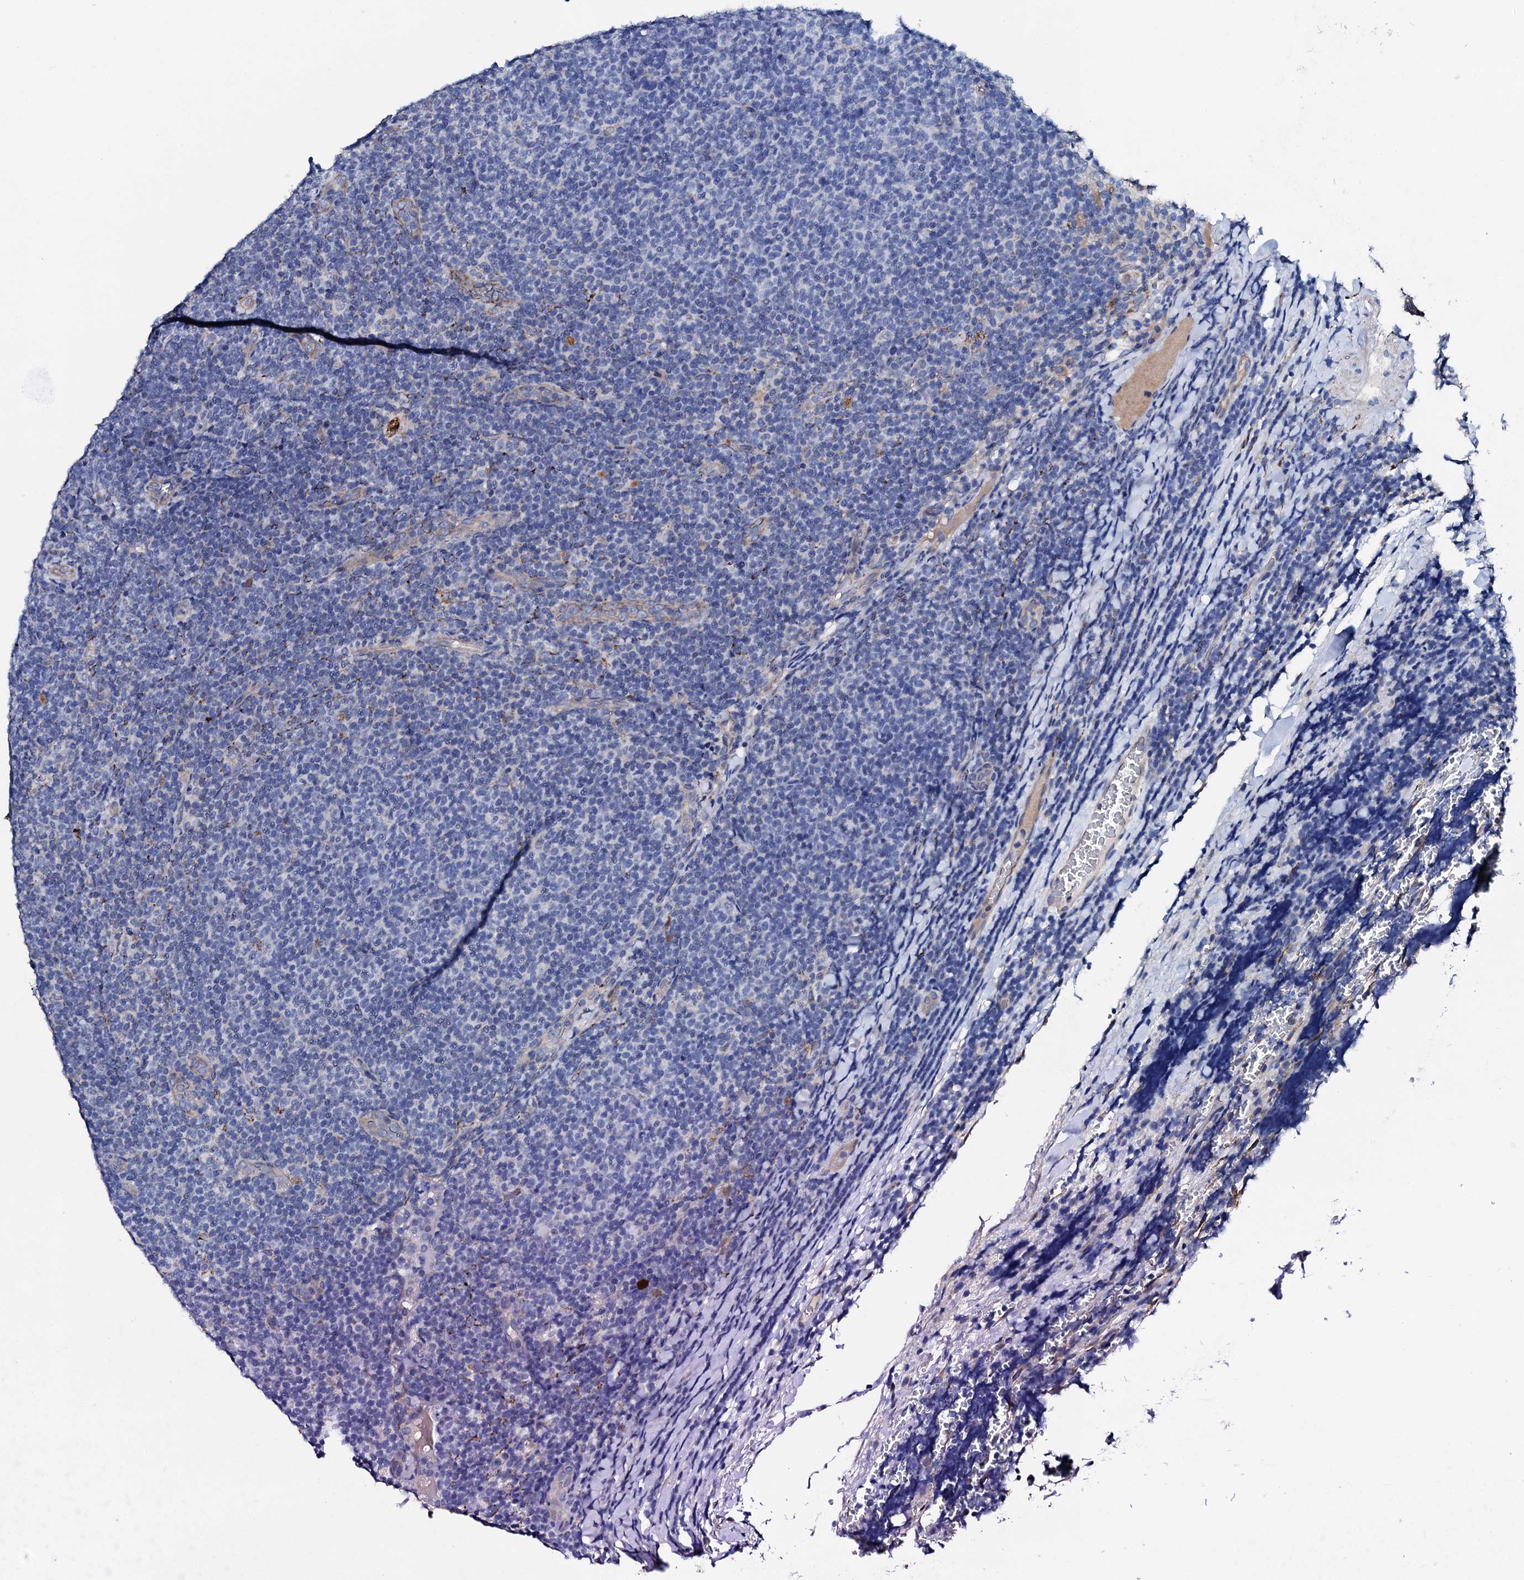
{"staining": {"intensity": "negative", "quantity": "none", "location": "none"}, "tissue": "lymphoma", "cell_type": "Tumor cells", "image_type": "cancer", "snomed": [{"axis": "morphology", "description": "Malignant lymphoma, non-Hodgkin's type, Low grade"}, {"axis": "topography", "description": "Lymph node"}], "caption": "An IHC photomicrograph of lymphoma is shown. There is no staining in tumor cells of lymphoma.", "gene": "KLHL32", "patient": {"sex": "male", "age": 66}}